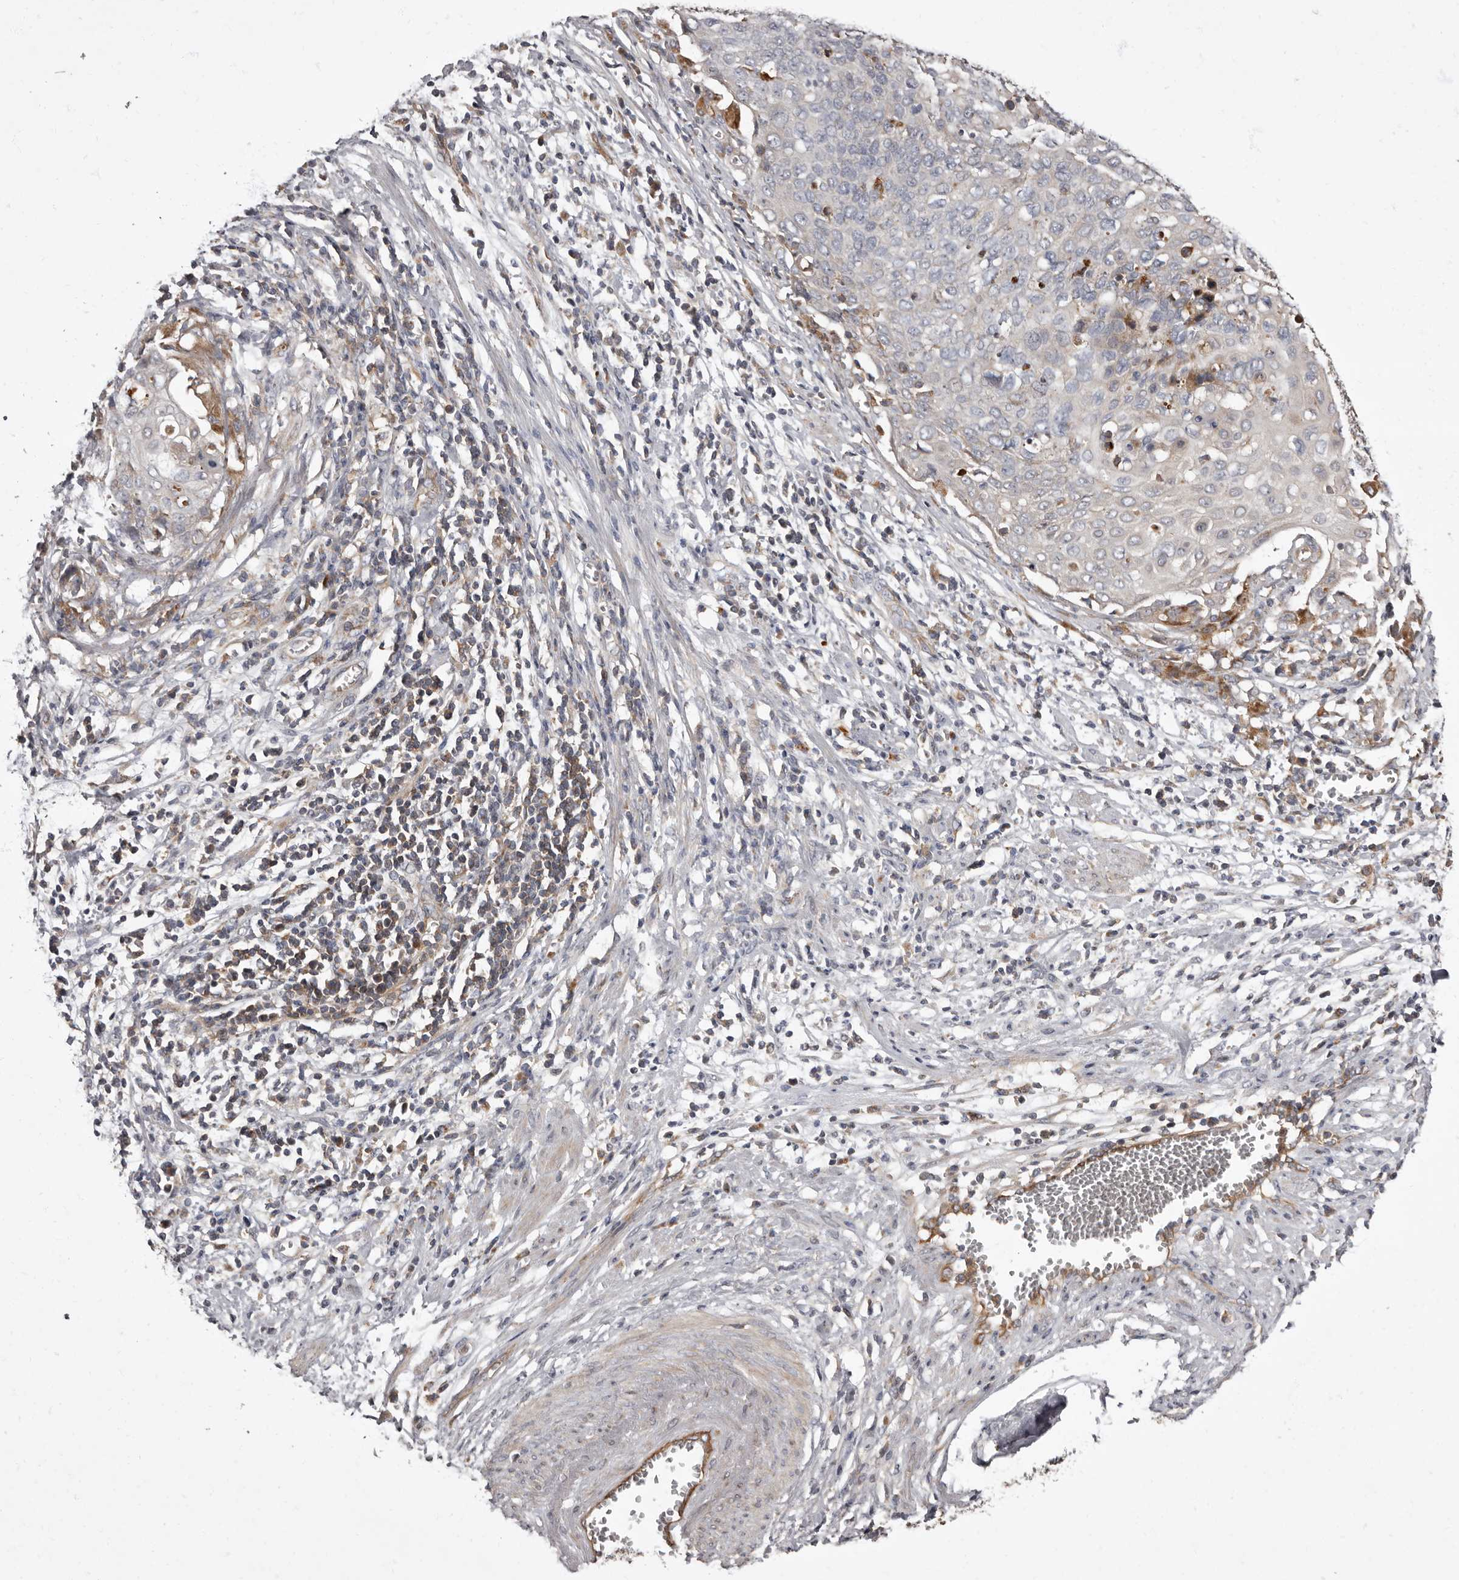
{"staining": {"intensity": "negative", "quantity": "none", "location": "none"}, "tissue": "cervical cancer", "cell_type": "Tumor cells", "image_type": "cancer", "snomed": [{"axis": "morphology", "description": "Squamous cell carcinoma, NOS"}, {"axis": "topography", "description": "Cervix"}], "caption": "The micrograph displays no significant positivity in tumor cells of squamous cell carcinoma (cervical).", "gene": "ADCY2", "patient": {"sex": "female", "age": 39}}